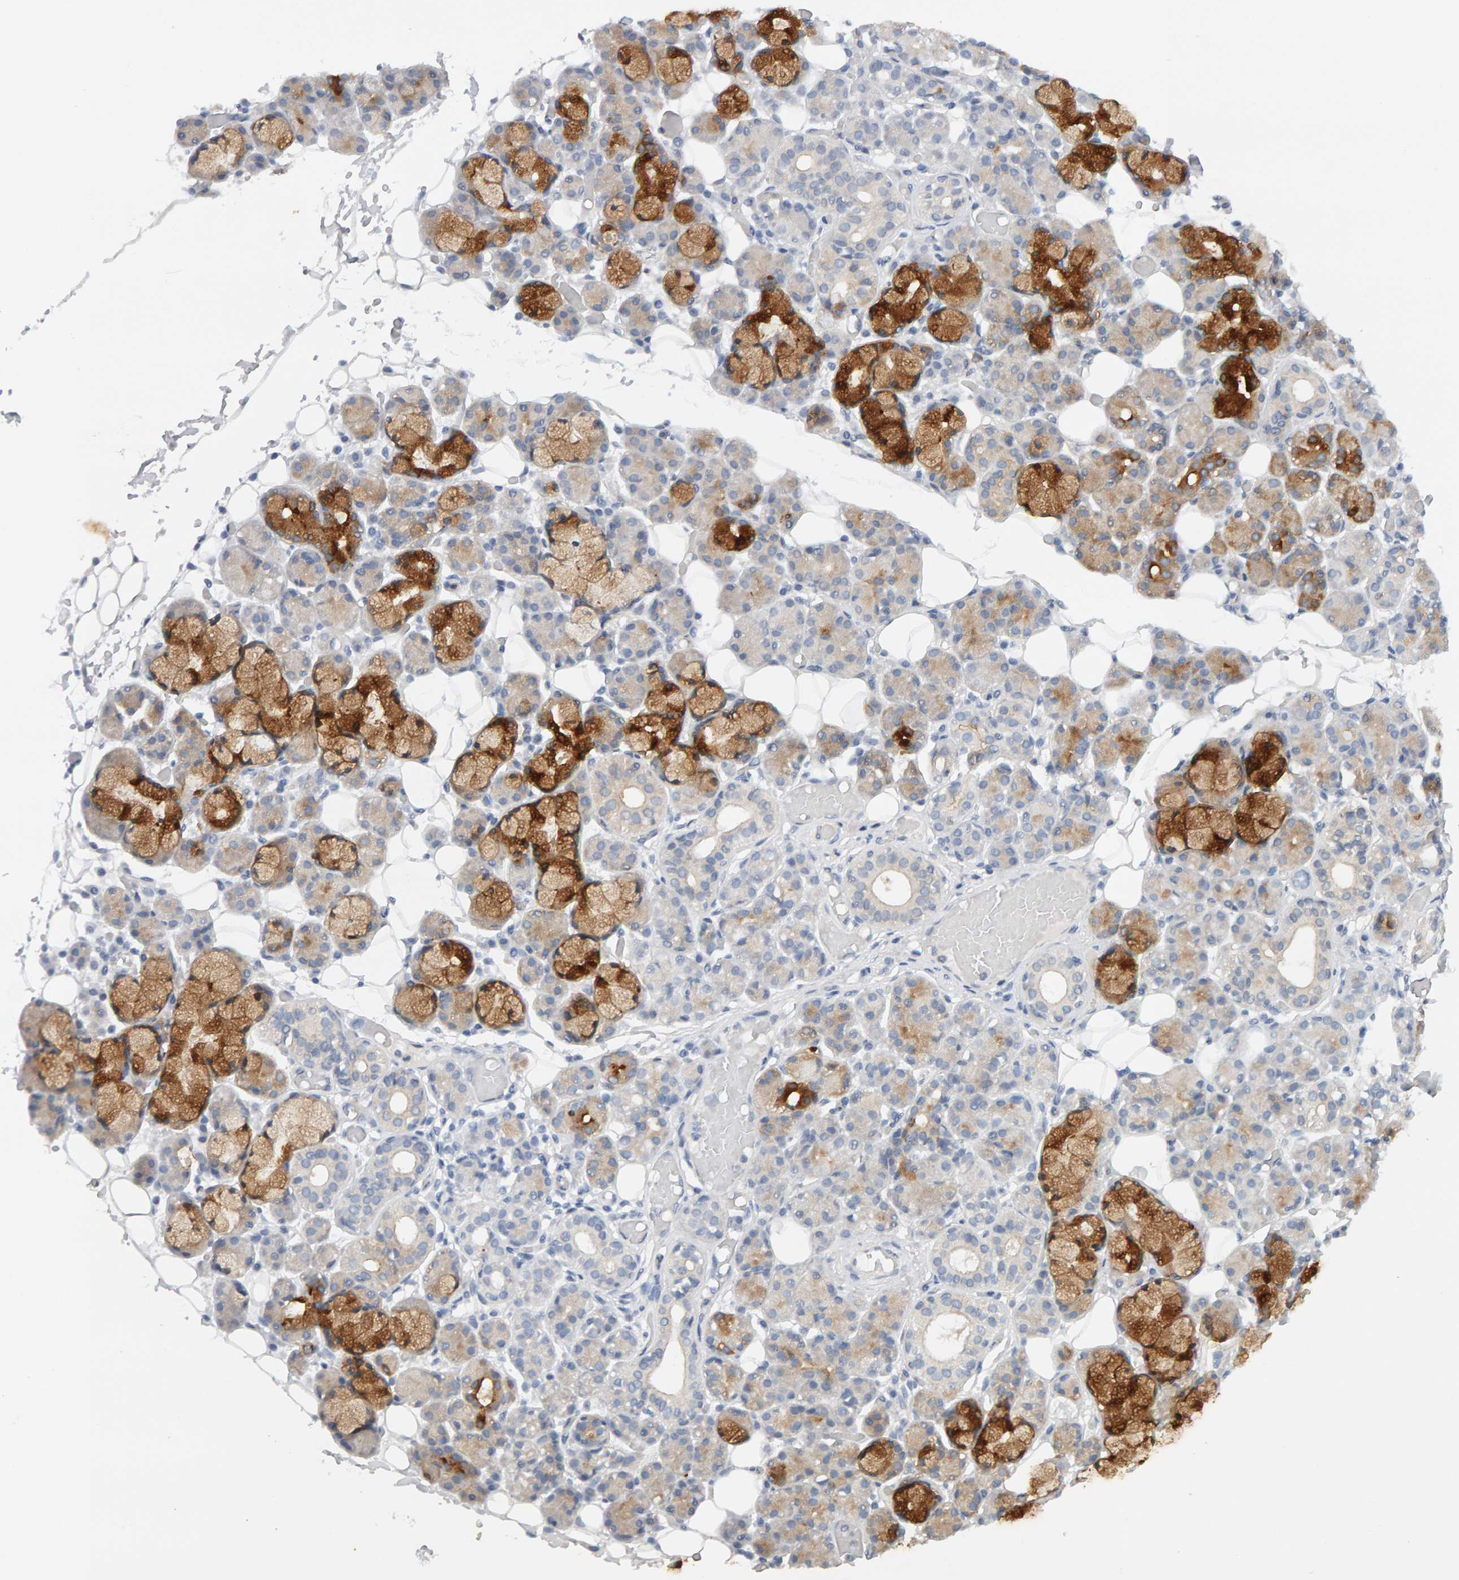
{"staining": {"intensity": "strong", "quantity": "<25%", "location": "cytoplasmic/membranous"}, "tissue": "salivary gland", "cell_type": "Glandular cells", "image_type": "normal", "snomed": [{"axis": "morphology", "description": "Normal tissue, NOS"}, {"axis": "topography", "description": "Salivary gland"}], "caption": "Normal salivary gland was stained to show a protein in brown. There is medium levels of strong cytoplasmic/membranous staining in about <25% of glandular cells.", "gene": "PPP1R16A", "patient": {"sex": "male", "age": 63}}